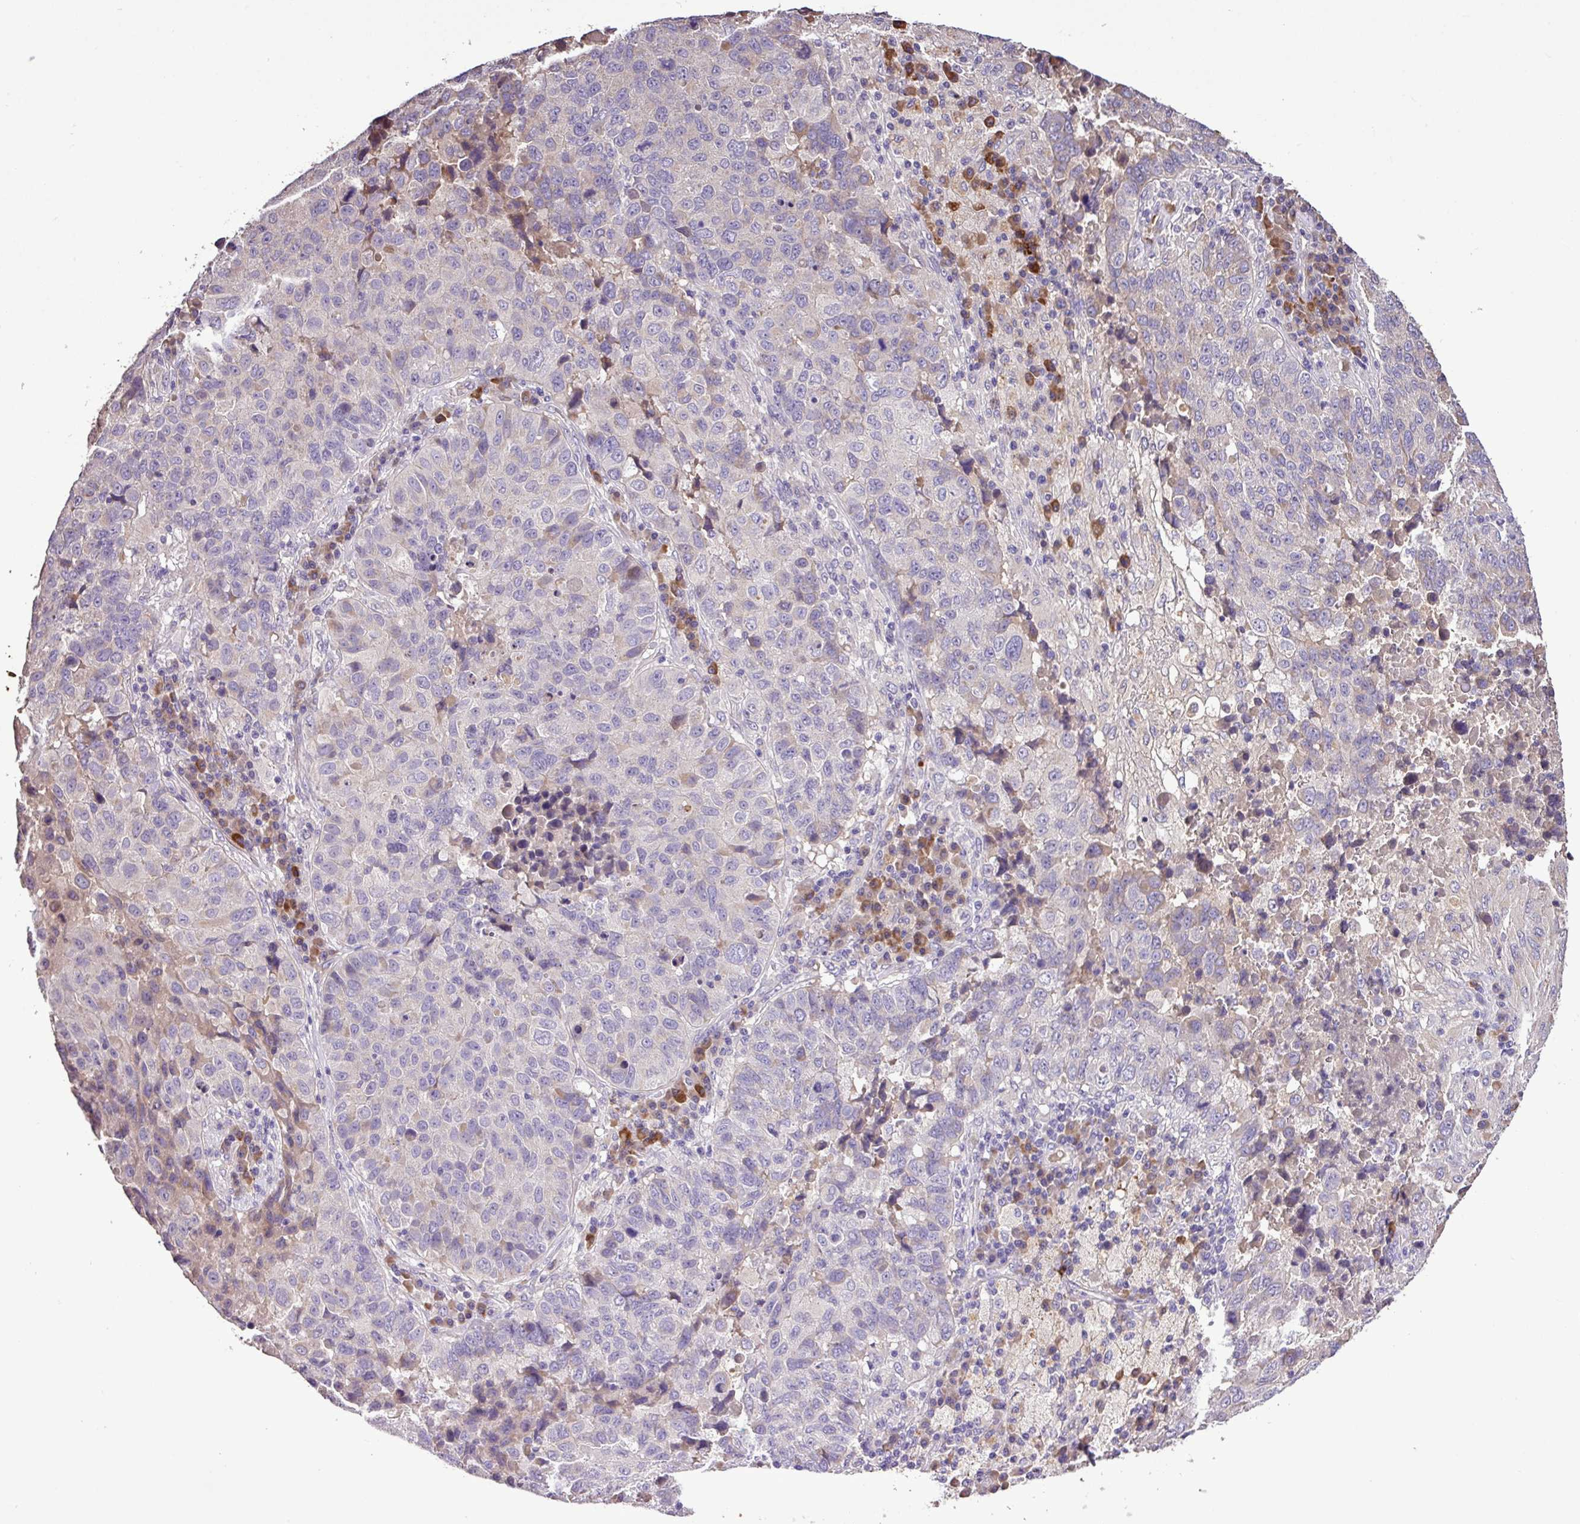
{"staining": {"intensity": "negative", "quantity": "none", "location": "none"}, "tissue": "lung cancer", "cell_type": "Tumor cells", "image_type": "cancer", "snomed": [{"axis": "morphology", "description": "Squamous cell carcinoma, NOS"}, {"axis": "topography", "description": "Lung"}], "caption": "A high-resolution photomicrograph shows immunohistochemistry (IHC) staining of squamous cell carcinoma (lung), which shows no significant positivity in tumor cells.", "gene": "ZNF266", "patient": {"sex": "male", "age": 73}}